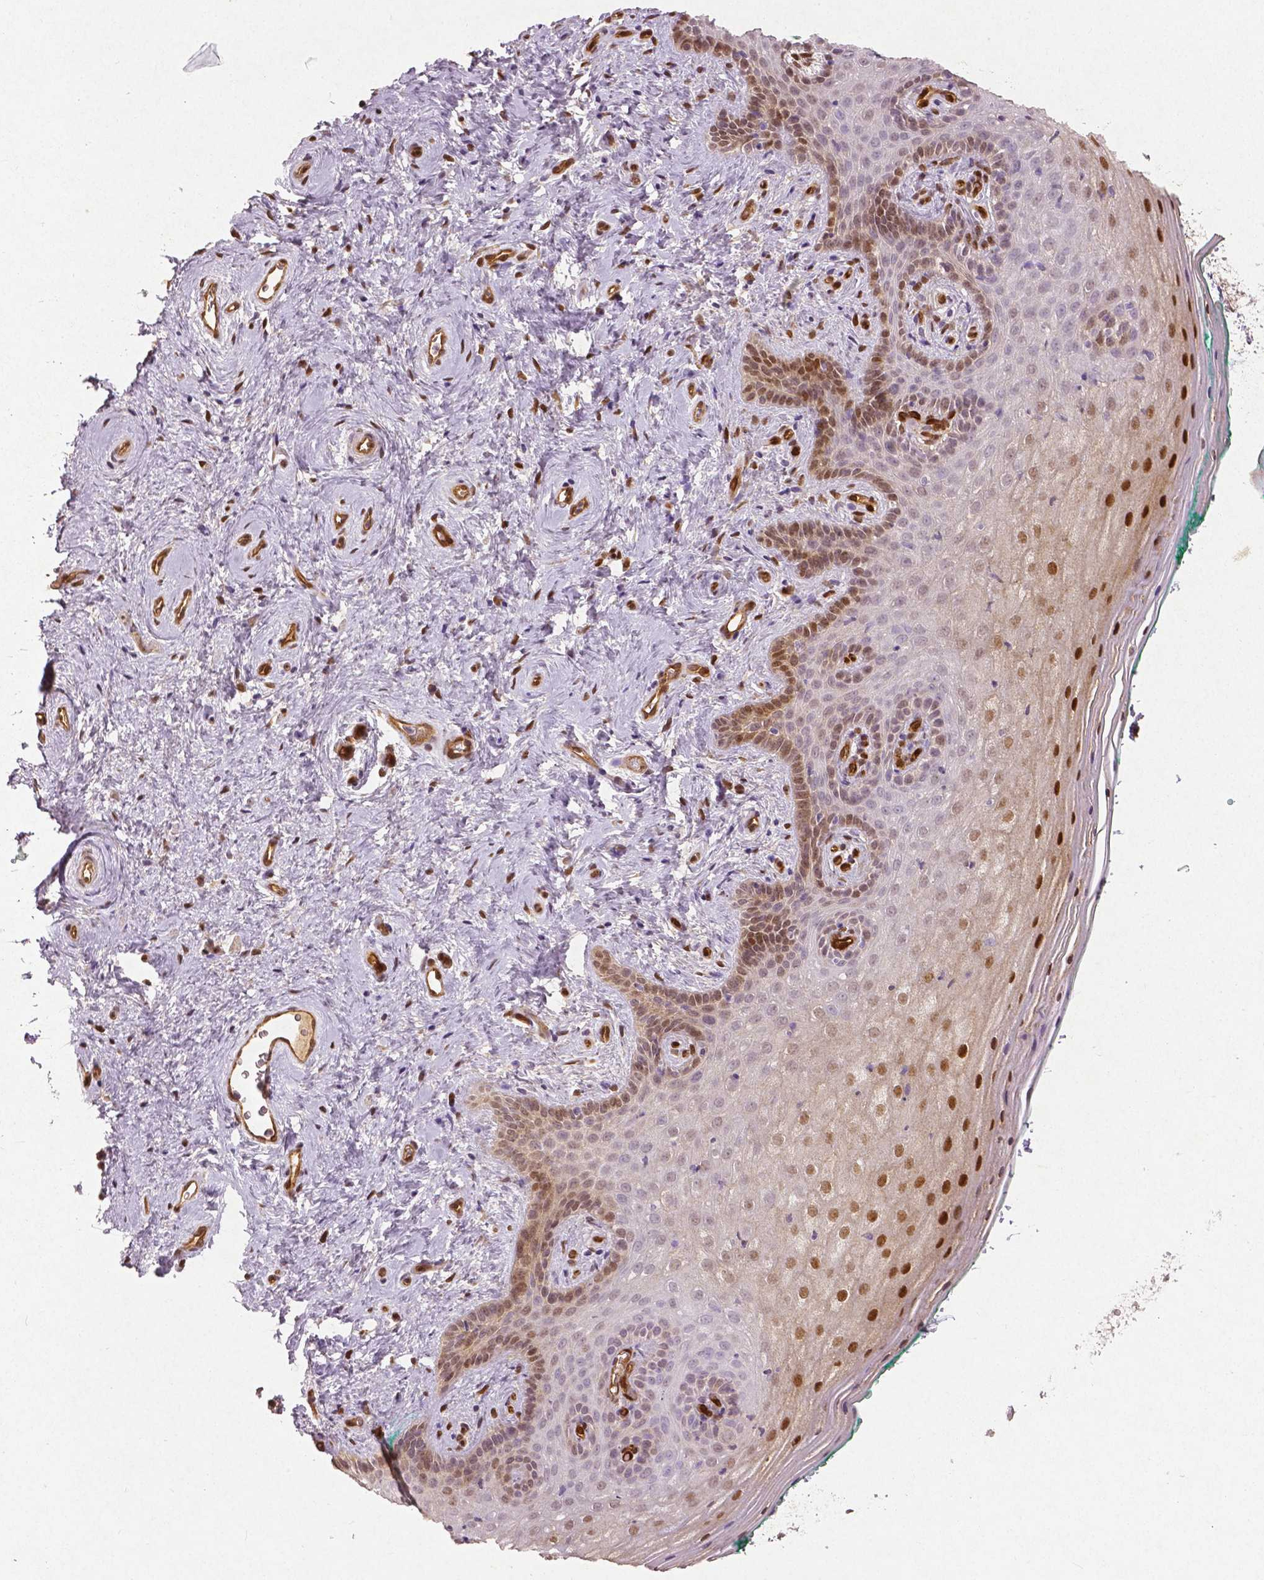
{"staining": {"intensity": "moderate", "quantity": ">75%", "location": "cytoplasmic/membranous,nuclear"}, "tissue": "vagina", "cell_type": "Squamous epithelial cells", "image_type": "normal", "snomed": [{"axis": "morphology", "description": "Normal tissue, NOS"}, {"axis": "topography", "description": "Vagina"}], "caption": "Protein expression analysis of normal vagina shows moderate cytoplasmic/membranous,nuclear staining in about >75% of squamous epithelial cells. (DAB IHC, brown staining for protein, blue staining for nuclei).", "gene": "WWTR1", "patient": {"sex": "female", "age": 45}}